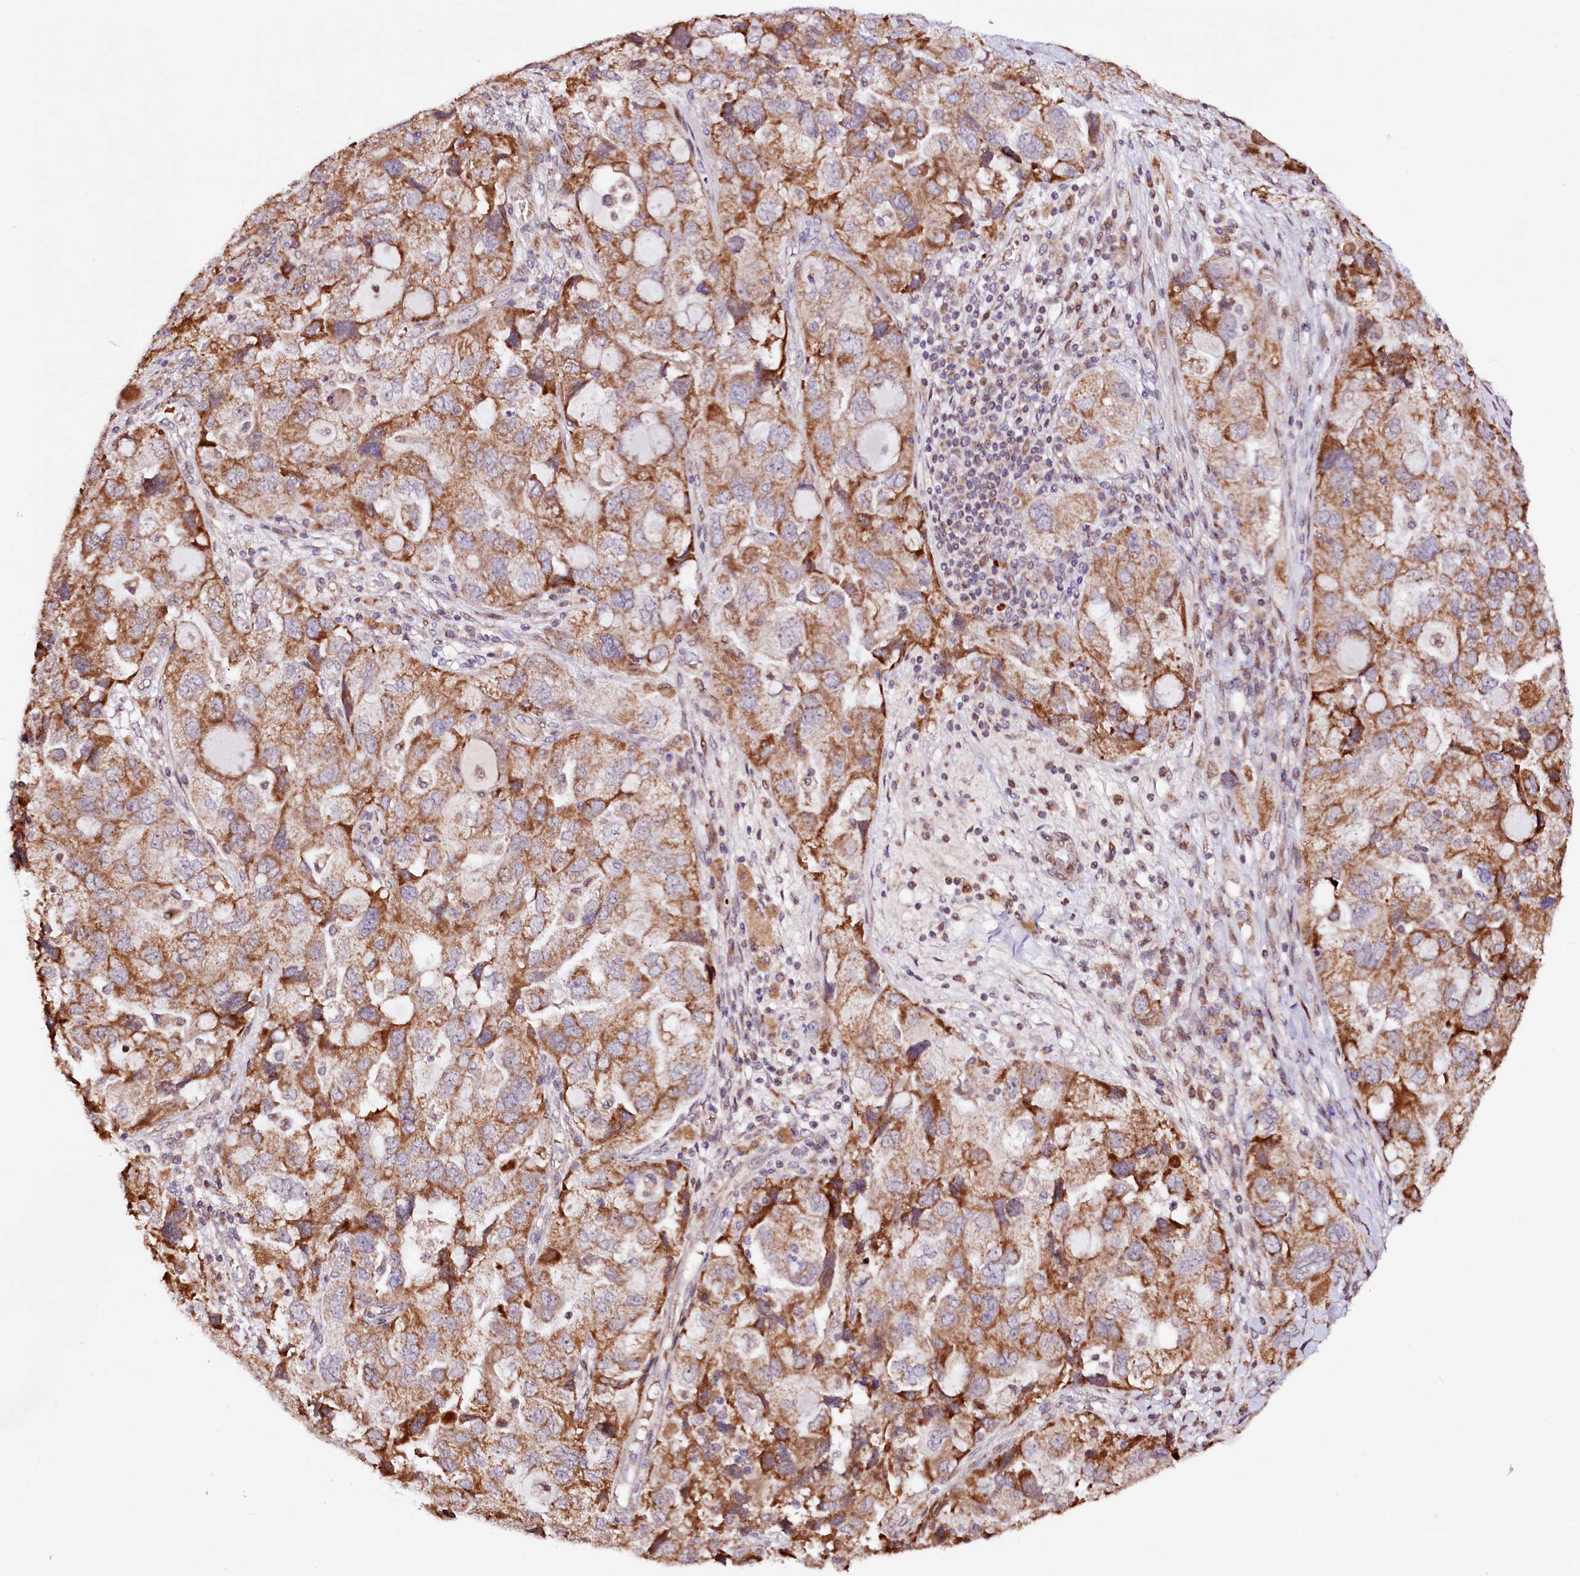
{"staining": {"intensity": "moderate", "quantity": ">75%", "location": "cytoplasmic/membranous"}, "tissue": "ovarian cancer", "cell_type": "Tumor cells", "image_type": "cancer", "snomed": [{"axis": "morphology", "description": "Carcinoma, NOS"}, {"axis": "morphology", "description": "Cystadenocarcinoma, serous, NOS"}, {"axis": "topography", "description": "Ovary"}], "caption": "Moderate cytoplasmic/membranous staining is identified in approximately >75% of tumor cells in carcinoma (ovarian). Using DAB (brown) and hematoxylin (blue) stains, captured at high magnification using brightfield microscopy.", "gene": "ST7", "patient": {"sex": "female", "age": 69}}